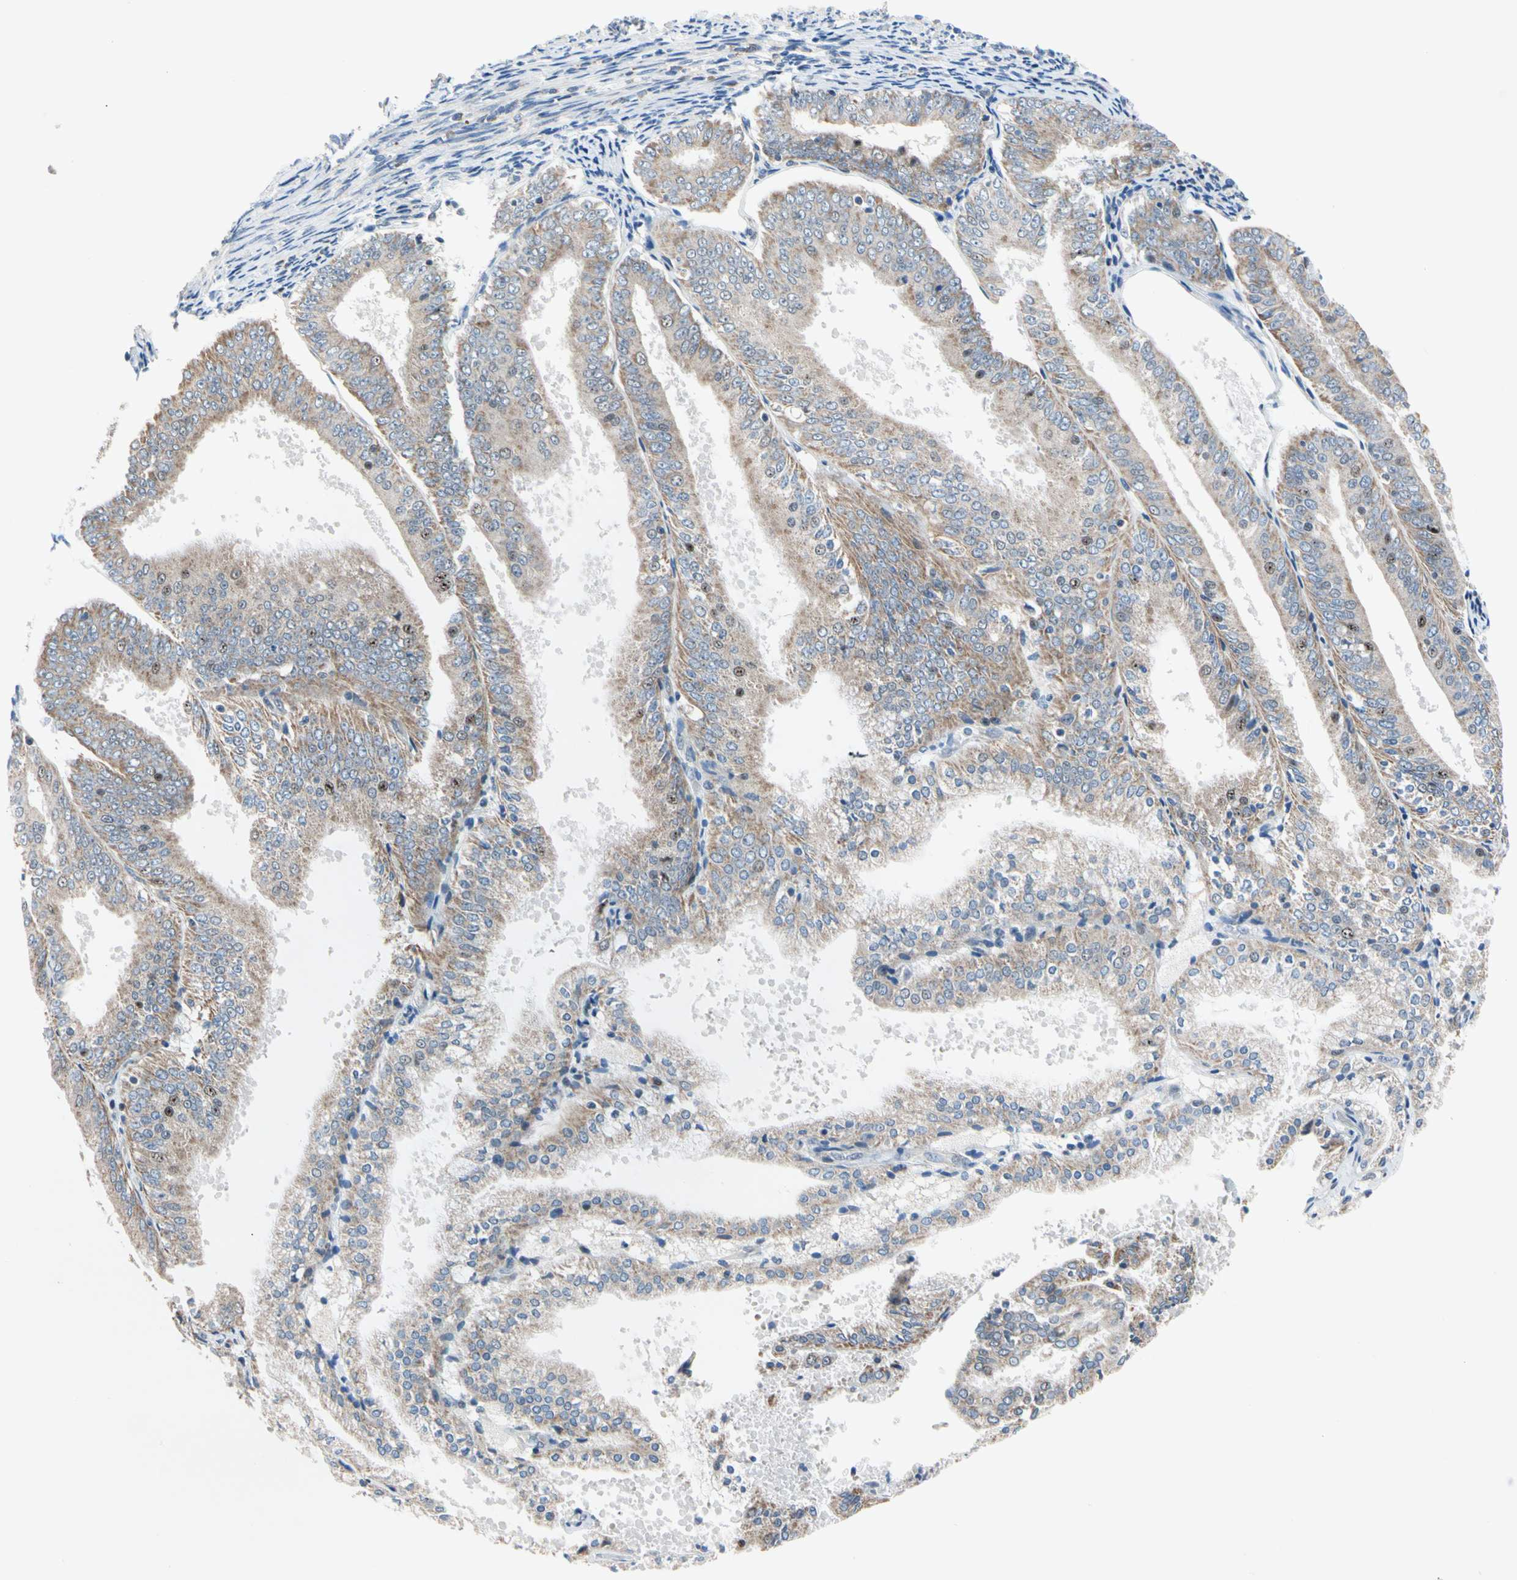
{"staining": {"intensity": "weak", "quantity": ">75%", "location": "cytoplasmic/membranous,nuclear"}, "tissue": "endometrial cancer", "cell_type": "Tumor cells", "image_type": "cancer", "snomed": [{"axis": "morphology", "description": "Adenocarcinoma, NOS"}, {"axis": "topography", "description": "Endometrium"}], "caption": "A high-resolution photomicrograph shows IHC staining of adenocarcinoma (endometrial), which demonstrates weak cytoplasmic/membranous and nuclear staining in about >75% of tumor cells.", "gene": "MARK1", "patient": {"sex": "female", "age": 63}}